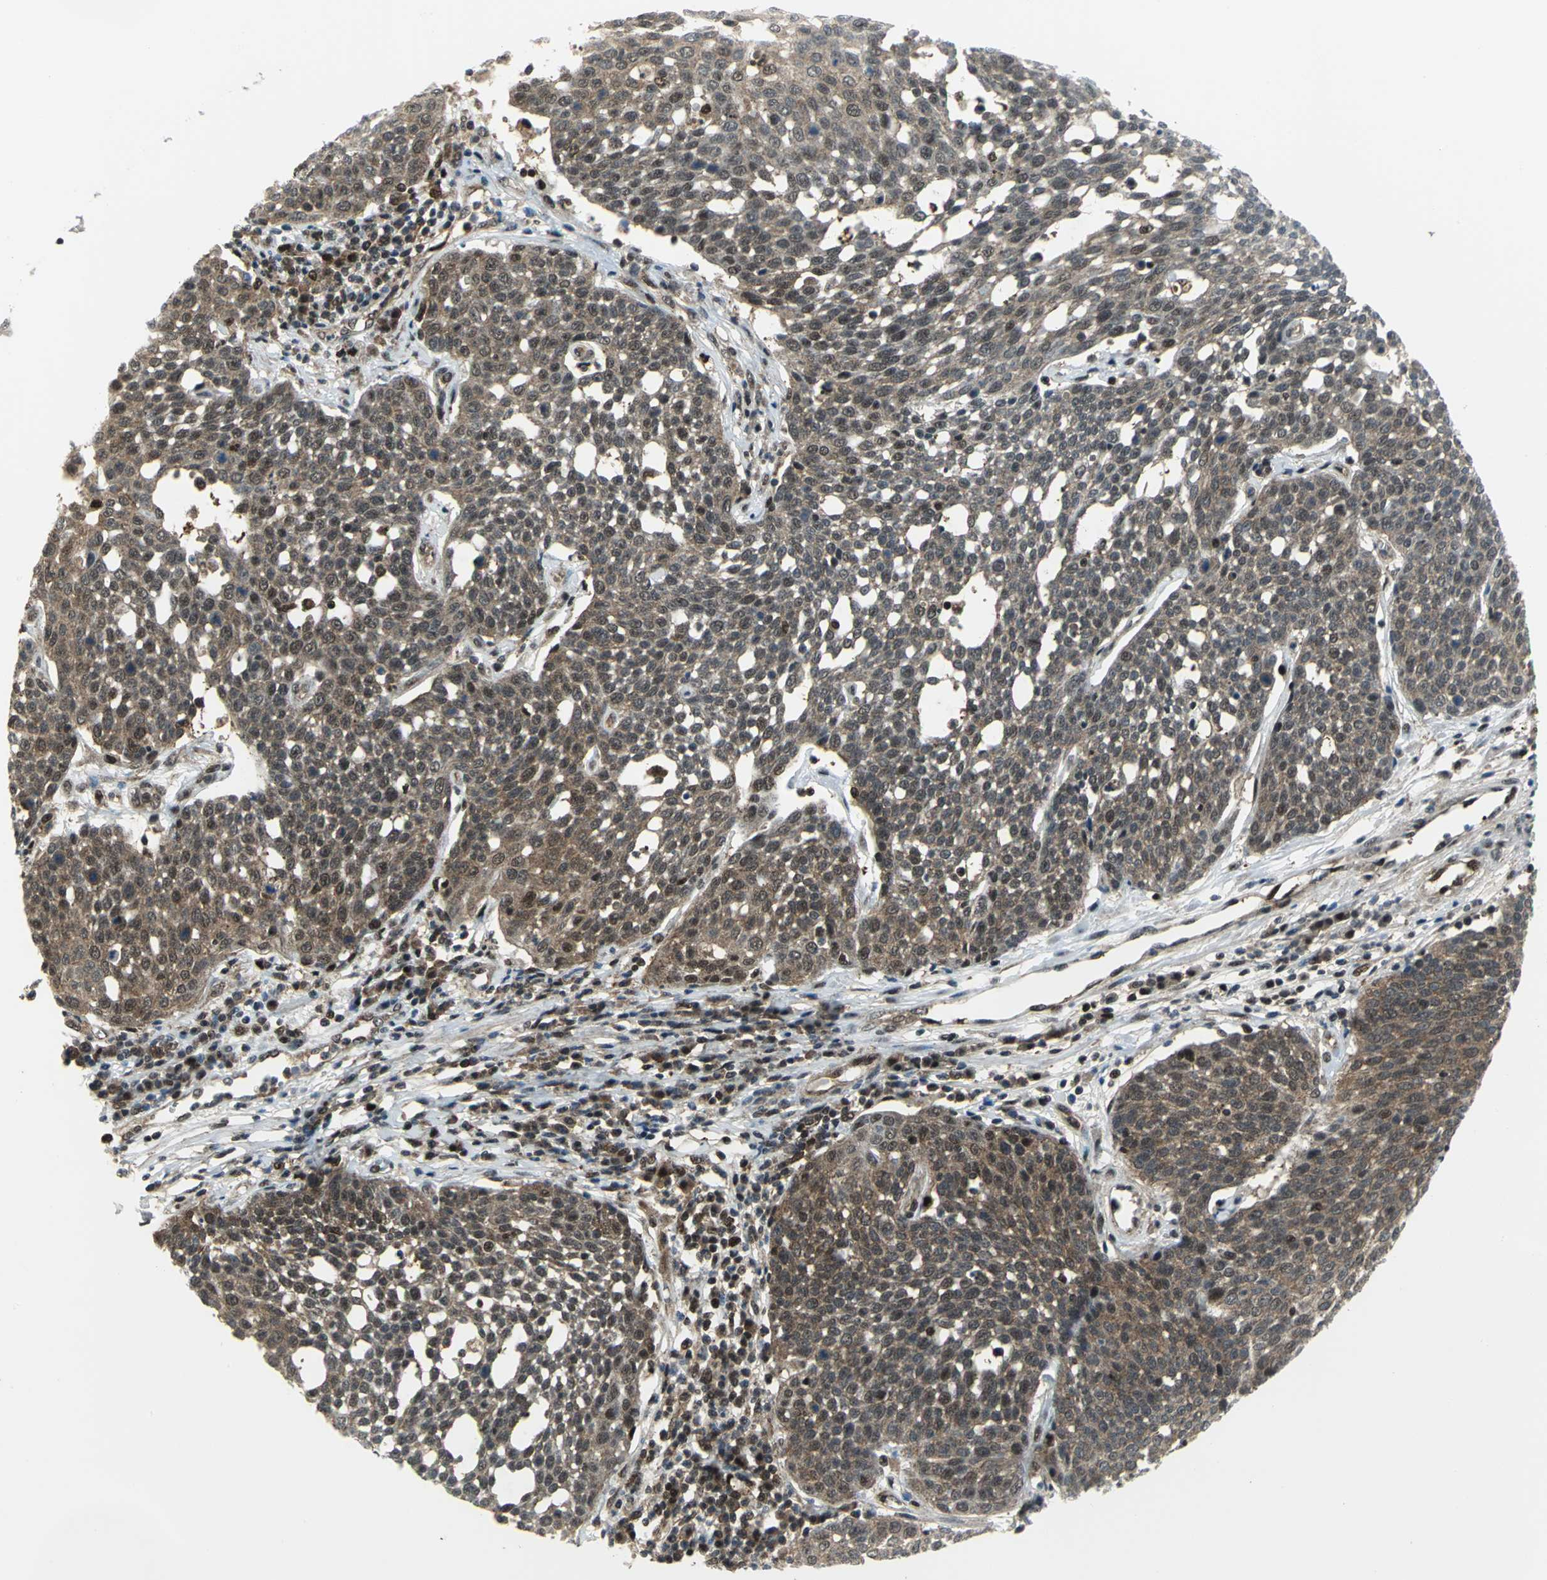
{"staining": {"intensity": "moderate", "quantity": ">75%", "location": "cytoplasmic/membranous,nuclear"}, "tissue": "cervical cancer", "cell_type": "Tumor cells", "image_type": "cancer", "snomed": [{"axis": "morphology", "description": "Squamous cell carcinoma, NOS"}, {"axis": "topography", "description": "Cervix"}], "caption": "Human cervical squamous cell carcinoma stained with a protein marker exhibits moderate staining in tumor cells.", "gene": "PSMA4", "patient": {"sex": "female", "age": 34}}